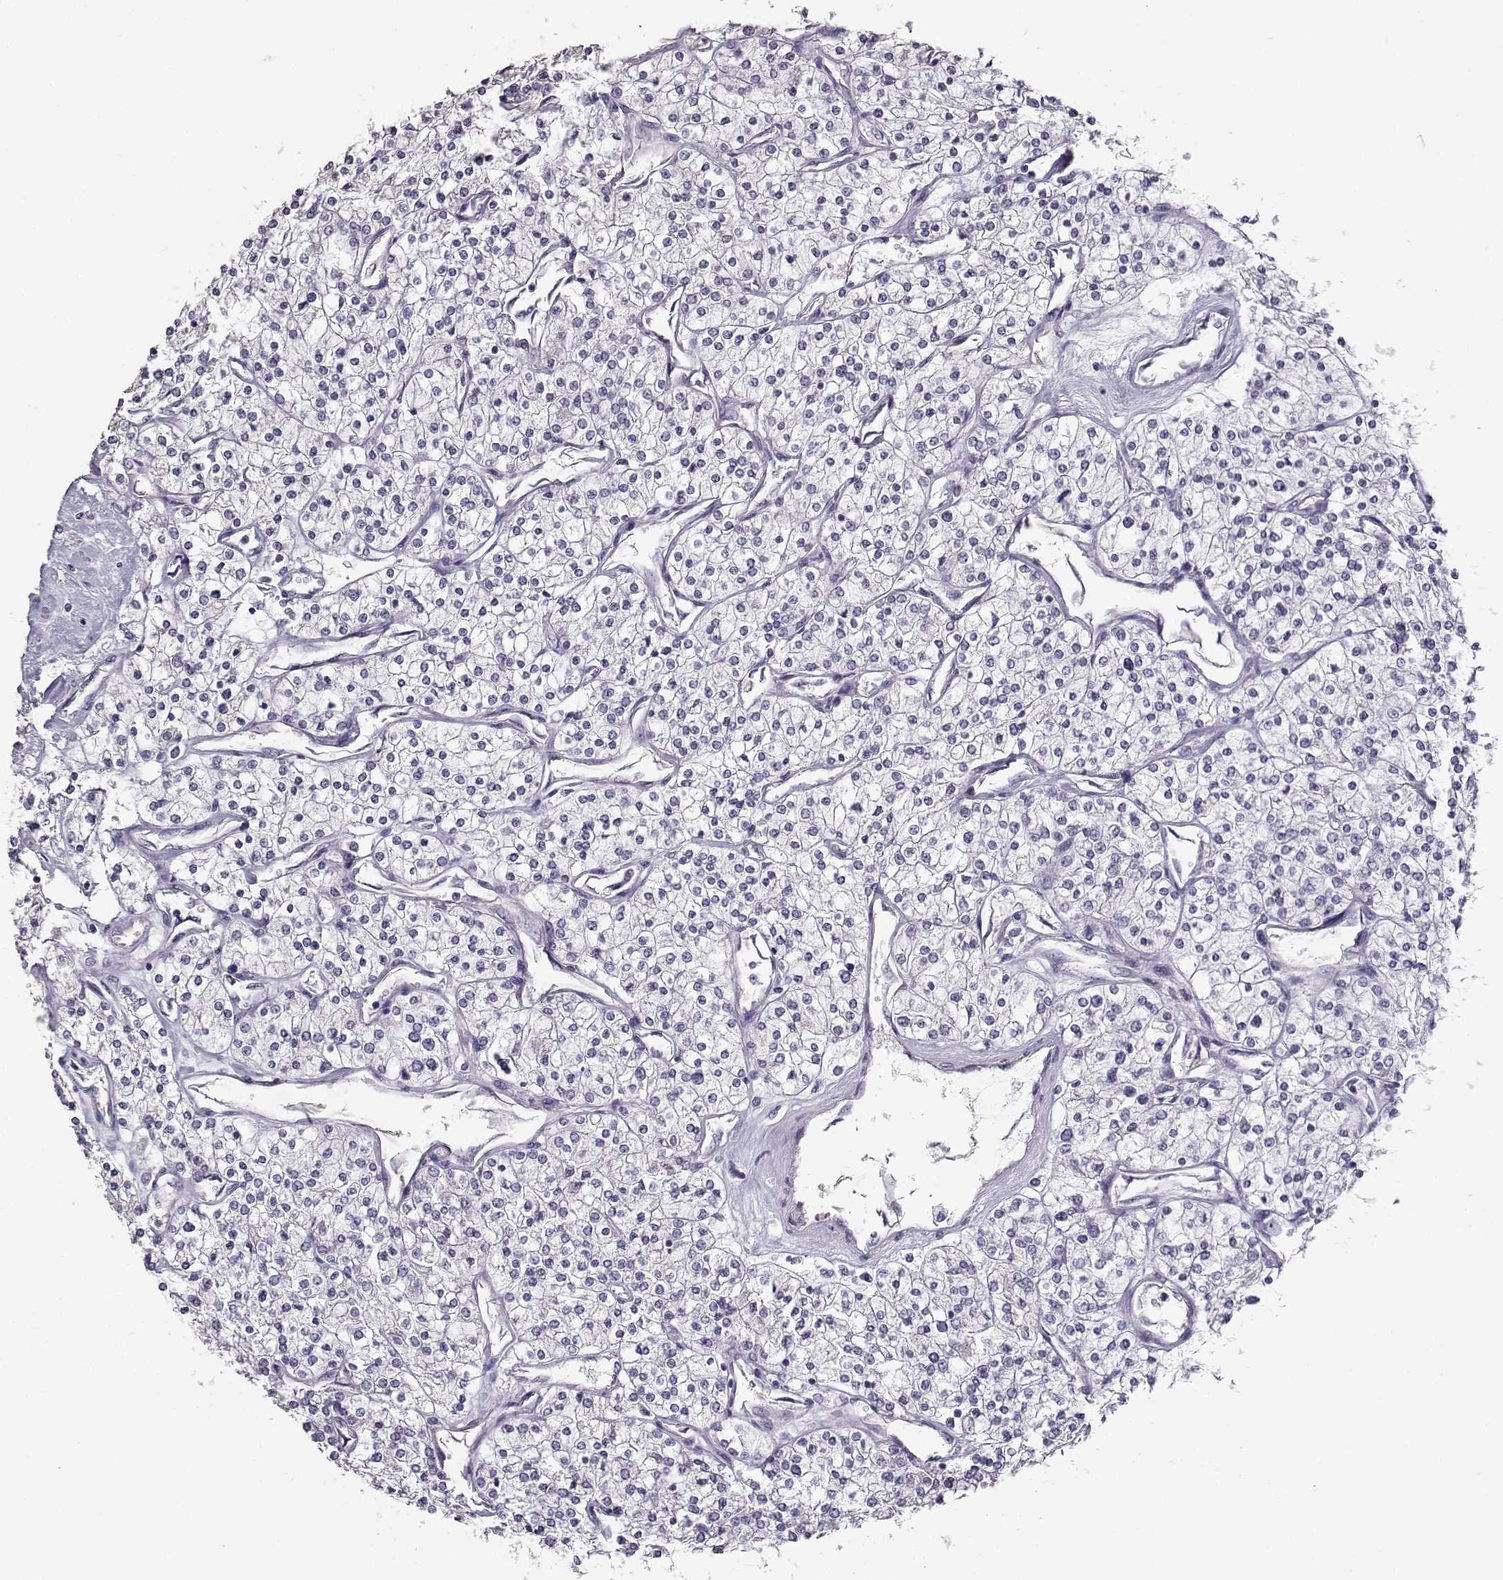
{"staining": {"intensity": "negative", "quantity": "none", "location": "none"}, "tissue": "renal cancer", "cell_type": "Tumor cells", "image_type": "cancer", "snomed": [{"axis": "morphology", "description": "Adenocarcinoma, NOS"}, {"axis": "topography", "description": "Kidney"}], "caption": "Micrograph shows no protein expression in tumor cells of renal adenocarcinoma tissue.", "gene": "NPW", "patient": {"sex": "male", "age": 80}}